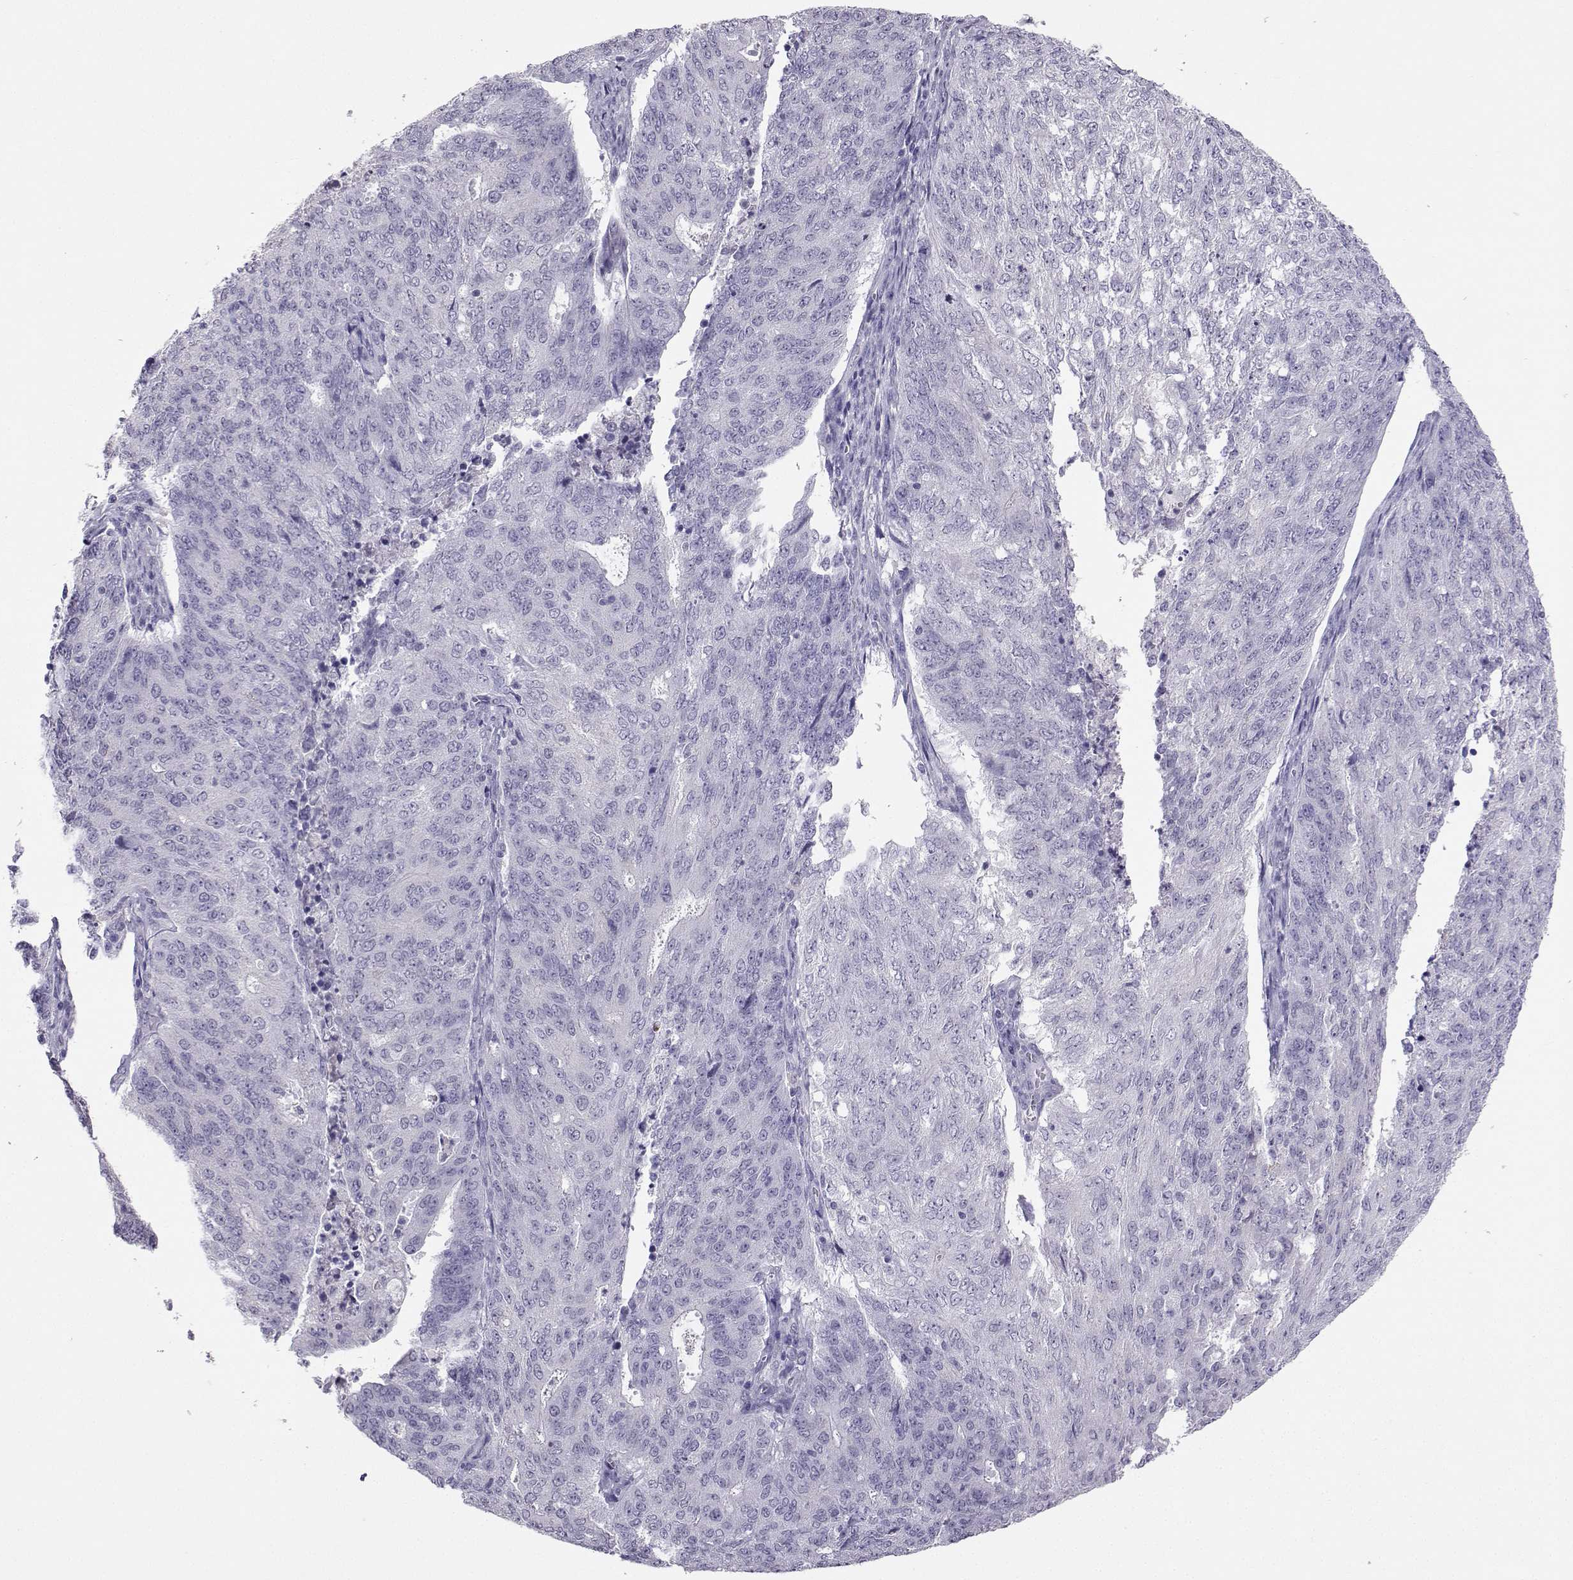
{"staining": {"intensity": "negative", "quantity": "none", "location": "none"}, "tissue": "endometrial cancer", "cell_type": "Tumor cells", "image_type": "cancer", "snomed": [{"axis": "morphology", "description": "Adenocarcinoma, NOS"}, {"axis": "topography", "description": "Endometrium"}], "caption": "A high-resolution photomicrograph shows immunohistochemistry (IHC) staining of endometrial cancer, which reveals no significant expression in tumor cells.", "gene": "TBR1", "patient": {"sex": "female", "age": 82}}